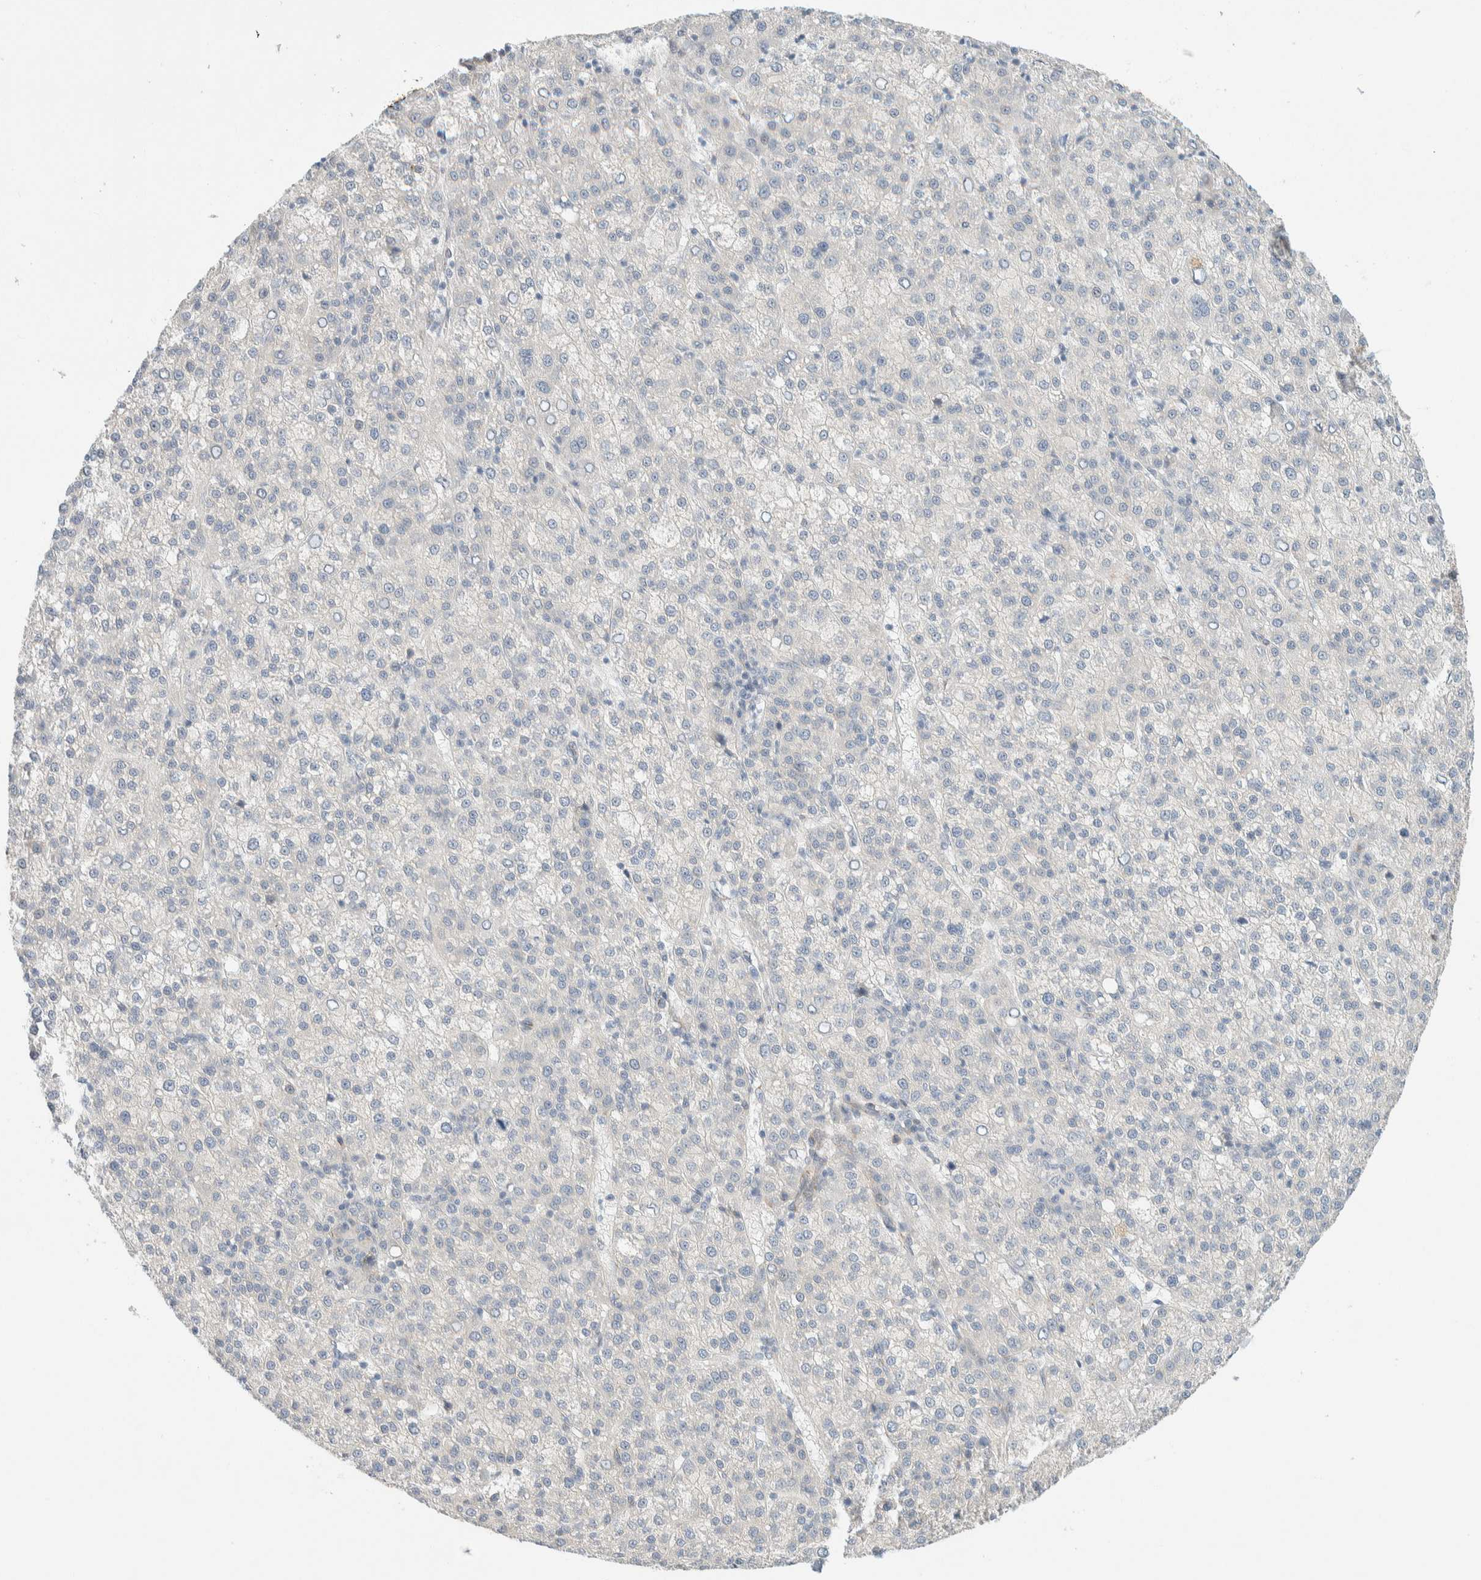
{"staining": {"intensity": "negative", "quantity": "none", "location": "none"}, "tissue": "liver cancer", "cell_type": "Tumor cells", "image_type": "cancer", "snomed": [{"axis": "morphology", "description": "Carcinoma, Hepatocellular, NOS"}, {"axis": "topography", "description": "Liver"}], "caption": "Protein analysis of hepatocellular carcinoma (liver) shows no significant staining in tumor cells.", "gene": "TMEM184B", "patient": {"sex": "female", "age": 58}}